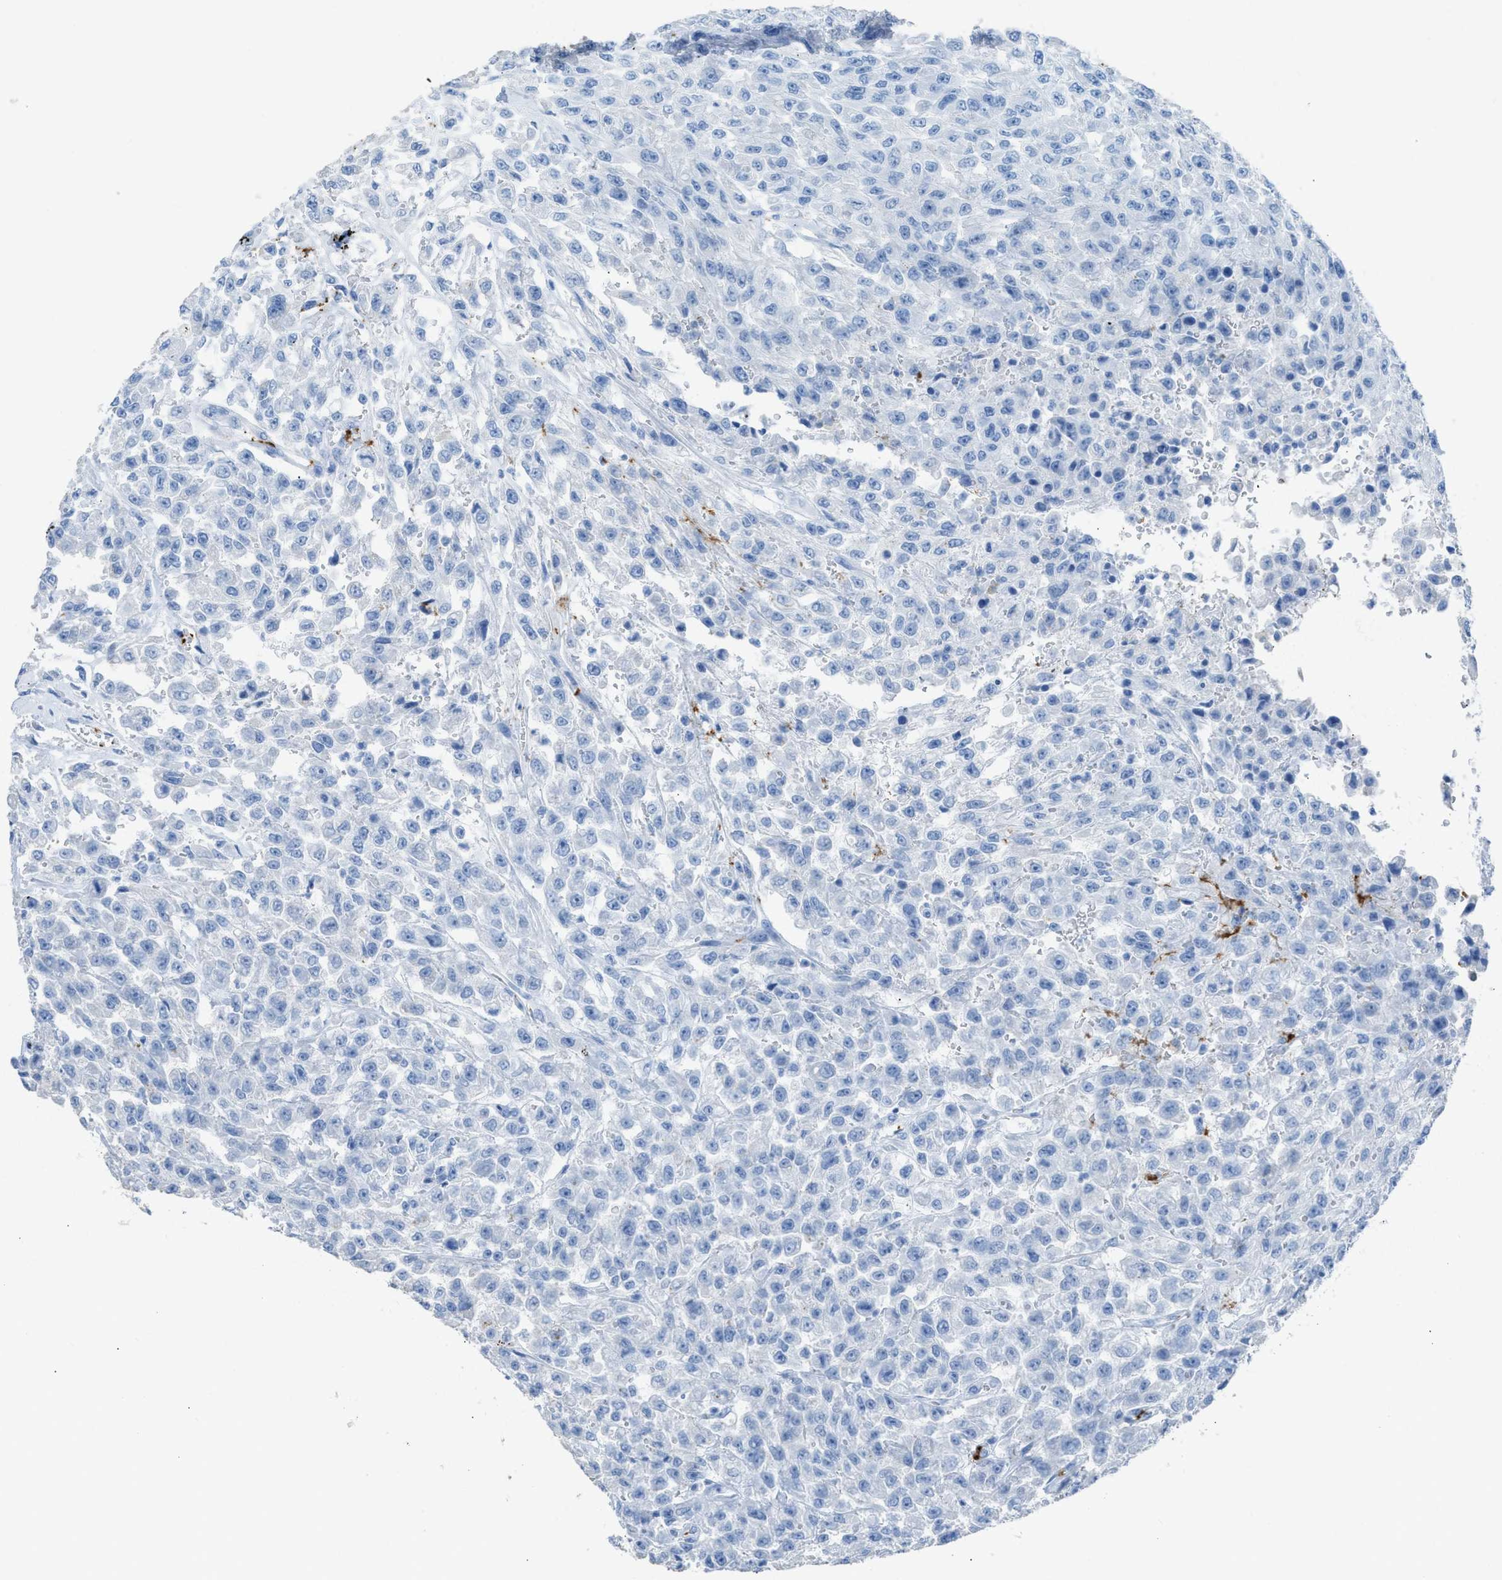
{"staining": {"intensity": "negative", "quantity": "none", "location": "none"}, "tissue": "urothelial cancer", "cell_type": "Tumor cells", "image_type": "cancer", "snomed": [{"axis": "morphology", "description": "Urothelial carcinoma, High grade"}, {"axis": "topography", "description": "Urinary bladder"}], "caption": "Immunohistochemistry (IHC) of urothelial cancer reveals no staining in tumor cells.", "gene": "FAIM2", "patient": {"sex": "male", "age": 46}}